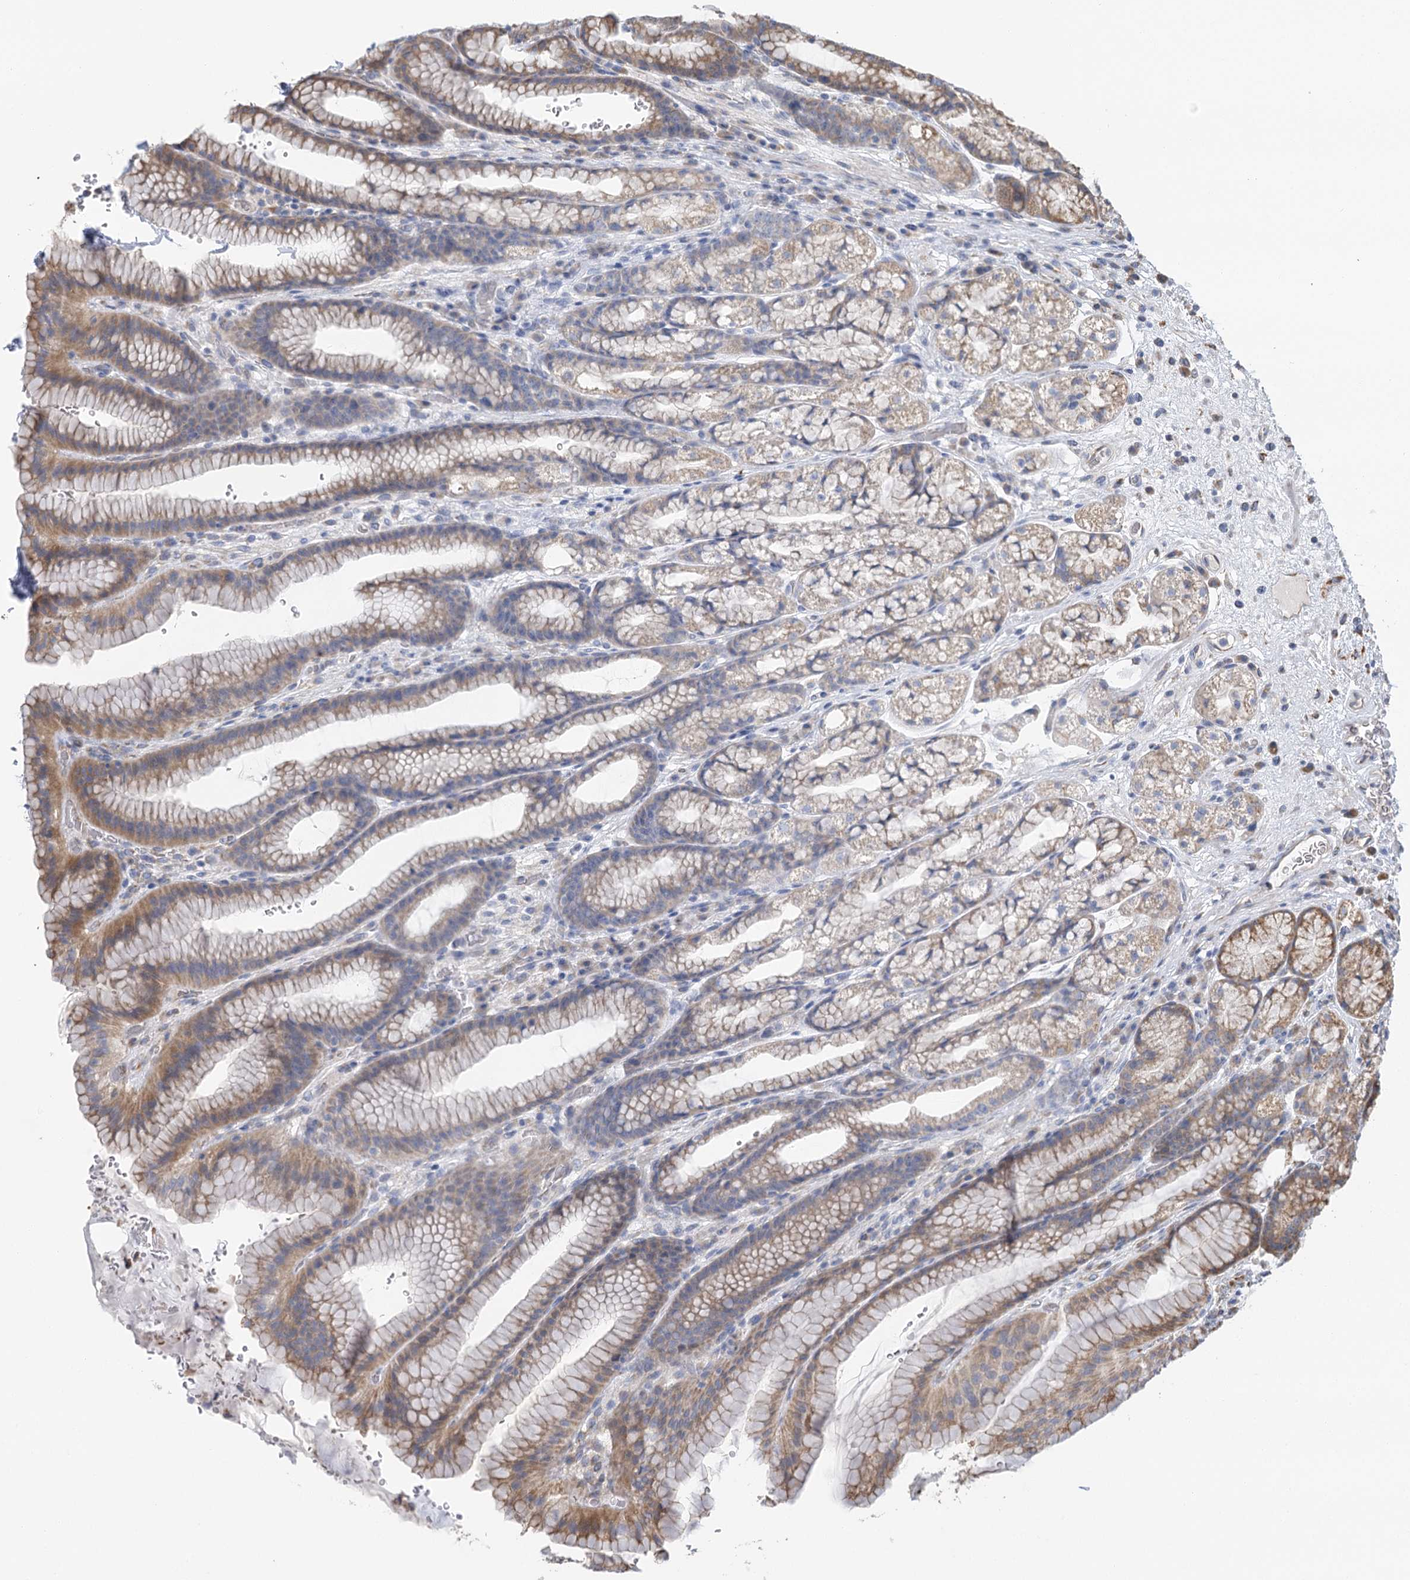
{"staining": {"intensity": "moderate", "quantity": "<25%", "location": "cytoplasmic/membranous"}, "tissue": "stomach", "cell_type": "Glandular cells", "image_type": "normal", "snomed": [{"axis": "morphology", "description": "Normal tissue, NOS"}, {"axis": "morphology", "description": "Adenocarcinoma, NOS"}, {"axis": "topography", "description": "Stomach"}], "caption": "Immunohistochemistry histopathology image of unremarkable human stomach stained for a protein (brown), which exhibits low levels of moderate cytoplasmic/membranous positivity in approximately <25% of glandular cells.", "gene": "IL11RA", "patient": {"sex": "male", "age": 57}}